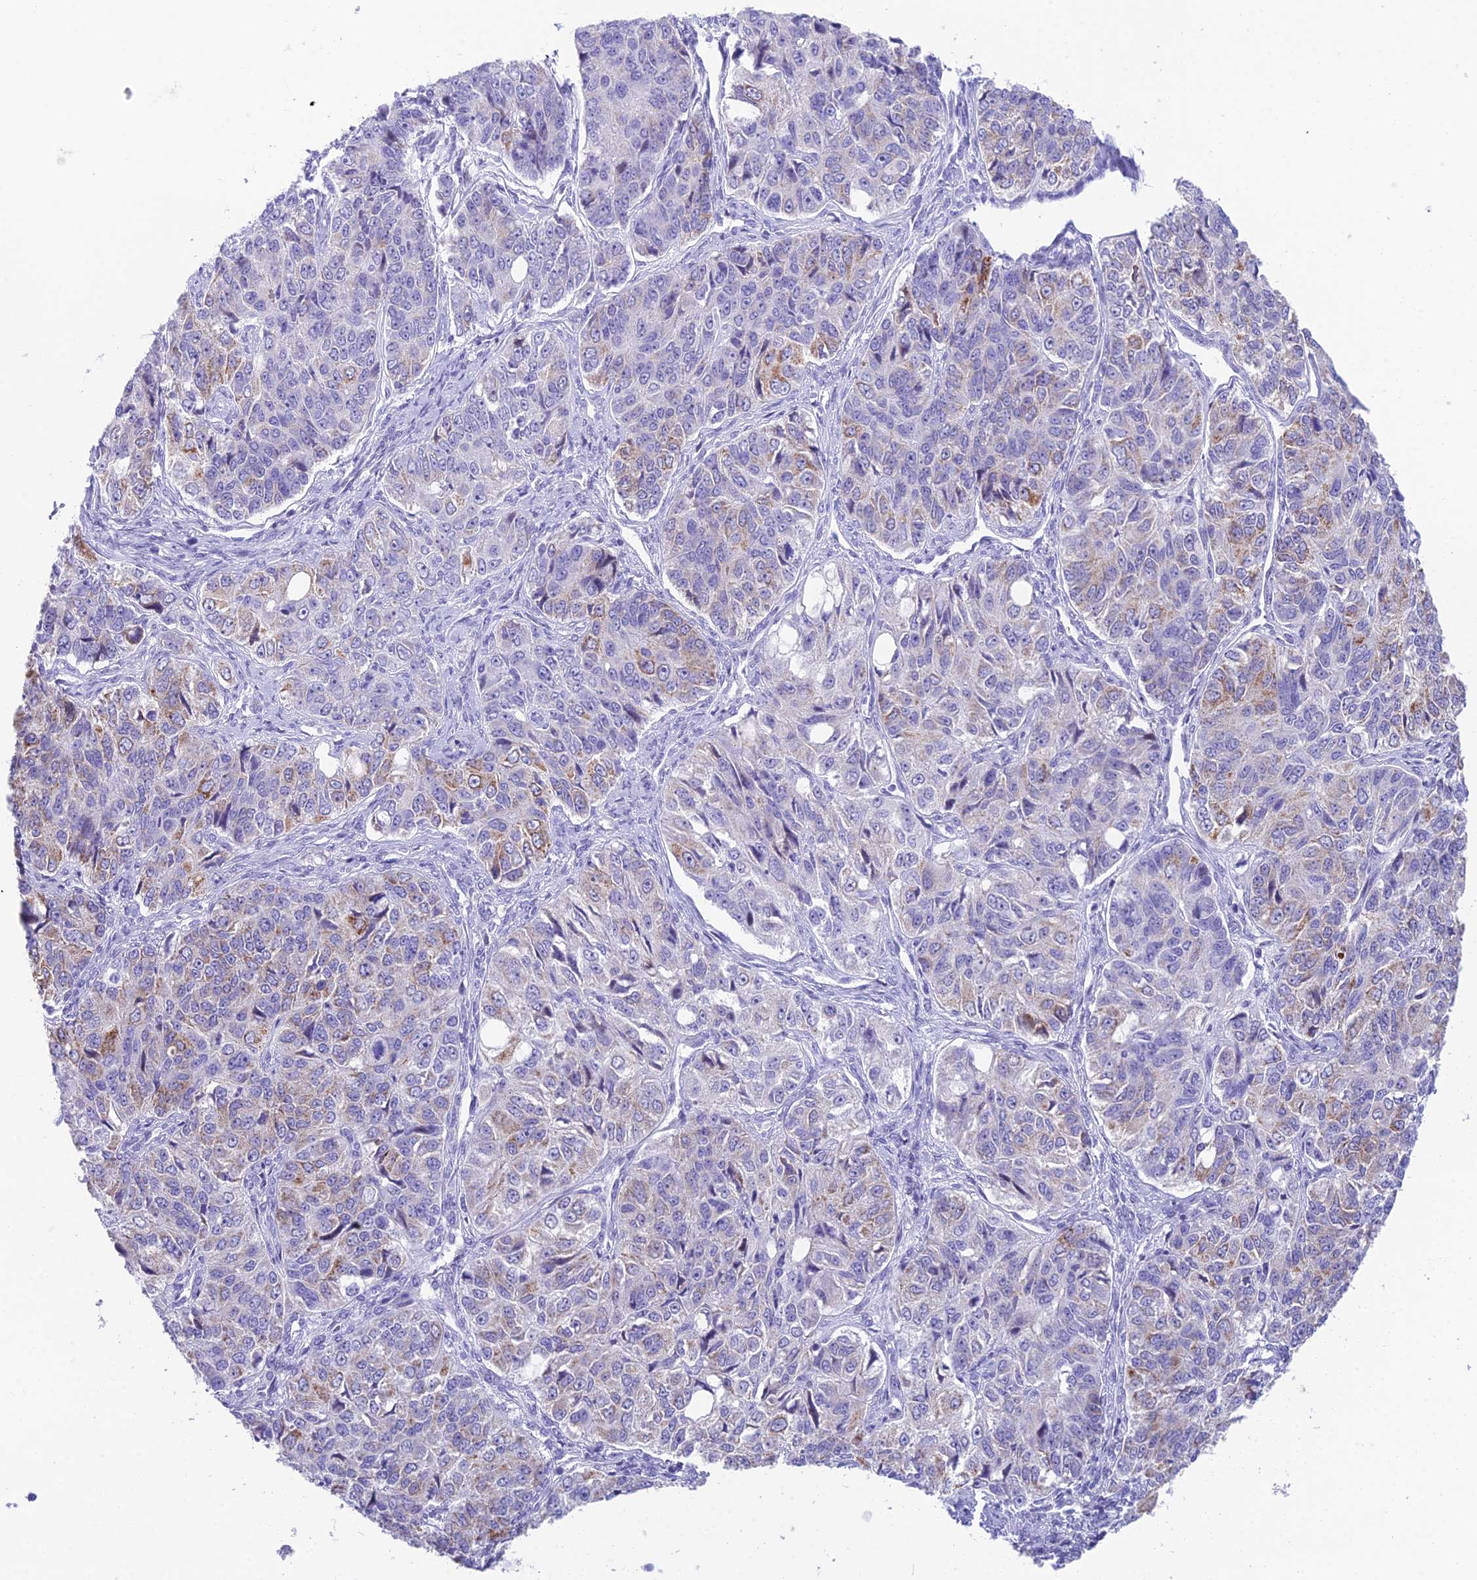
{"staining": {"intensity": "moderate", "quantity": "<25%", "location": "cytoplasmic/membranous"}, "tissue": "ovarian cancer", "cell_type": "Tumor cells", "image_type": "cancer", "snomed": [{"axis": "morphology", "description": "Carcinoma, endometroid"}, {"axis": "topography", "description": "Ovary"}], "caption": "Moderate cytoplasmic/membranous expression is present in about <25% of tumor cells in ovarian cancer (endometroid carcinoma).", "gene": "CC2D2A", "patient": {"sex": "female", "age": 51}}